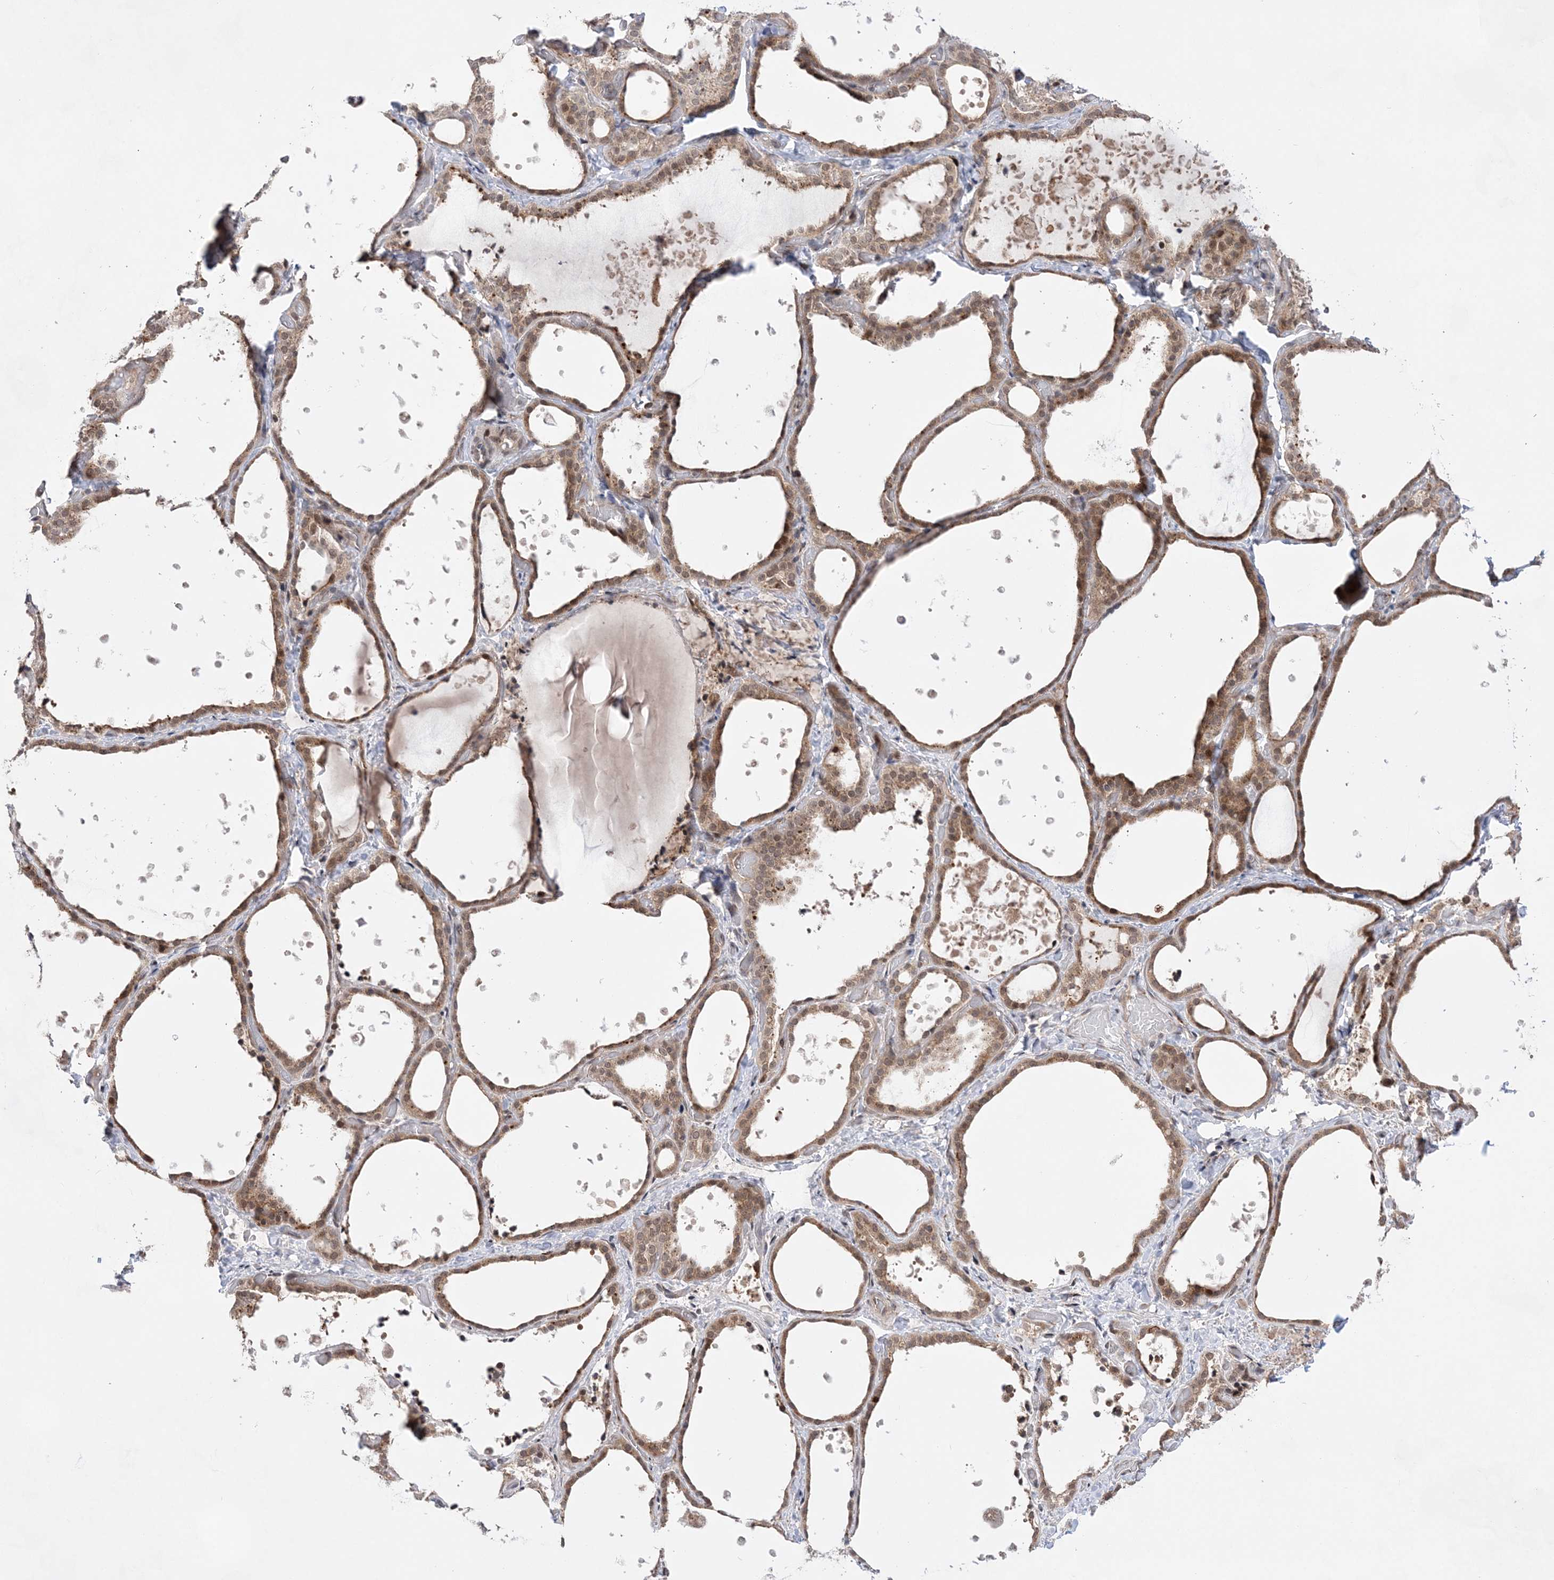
{"staining": {"intensity": "moderate", "quantity": ">75%", "location": "cytoplasmic/membranous,nuclear"}, "tissue": "thyroid gland", "cell_type": "Glandular cells", "image_type": "normal", "snomed": [{"axis": "morphology", "description": "Normal tissue, NOS"}, {"axis": "topography", "description": "Thyroid gland"}], "caption": "This image demonstrates immunohistochemistry (IHC) staining of unremarkable human thyroid gland, with medium moderate cytoplasmic/membranous,nuclear expression in about >75% of glandular cells.", "gene": "ANAPC15", "patient": {"sex": "female", "age": 44}}